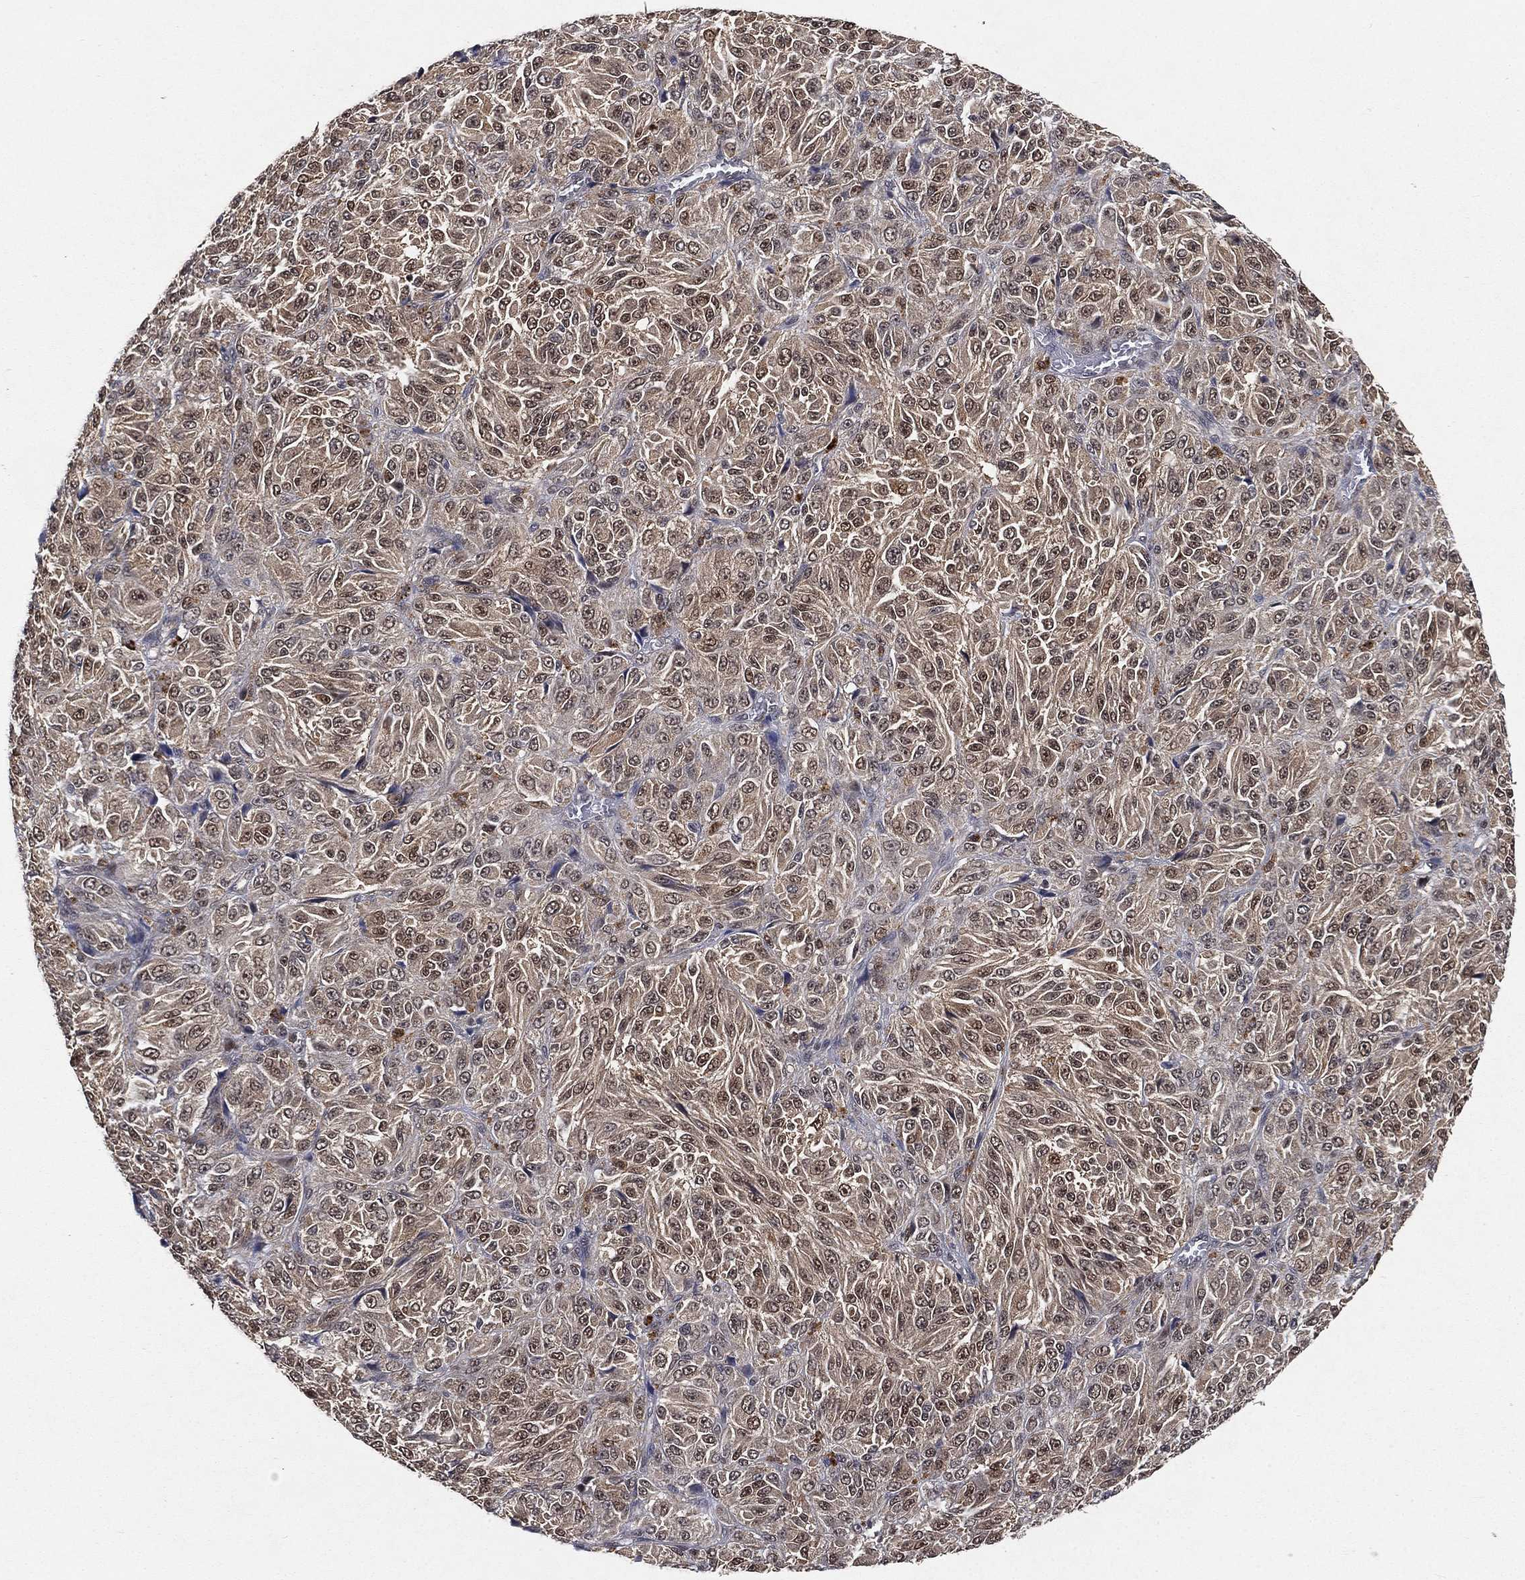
{"staining": {"intensity": "weak", "quantity": "<25%", "location": "nuclear"}, "tissue": "melanoma", "cell_type": "Tumor cells", "image_type": "cancer", "snomed": [{"axis": "morphology", "description": "Malignant melanoma, Metastatic site"}, {"axis": "topography", "description": "Brain"}], "caption": "Tumor cells show no significant protein positivity in malignant melanoma (metastatic site). Brightfield microscopy of immunohistochemistry (IHC) stained with DAB (3,3'-diaminobenzidine) (brown) and hematoxylin (blue), captured at high magnification.", "gene": "WDR26", "patient": {"sex": "female", "age": 56}}